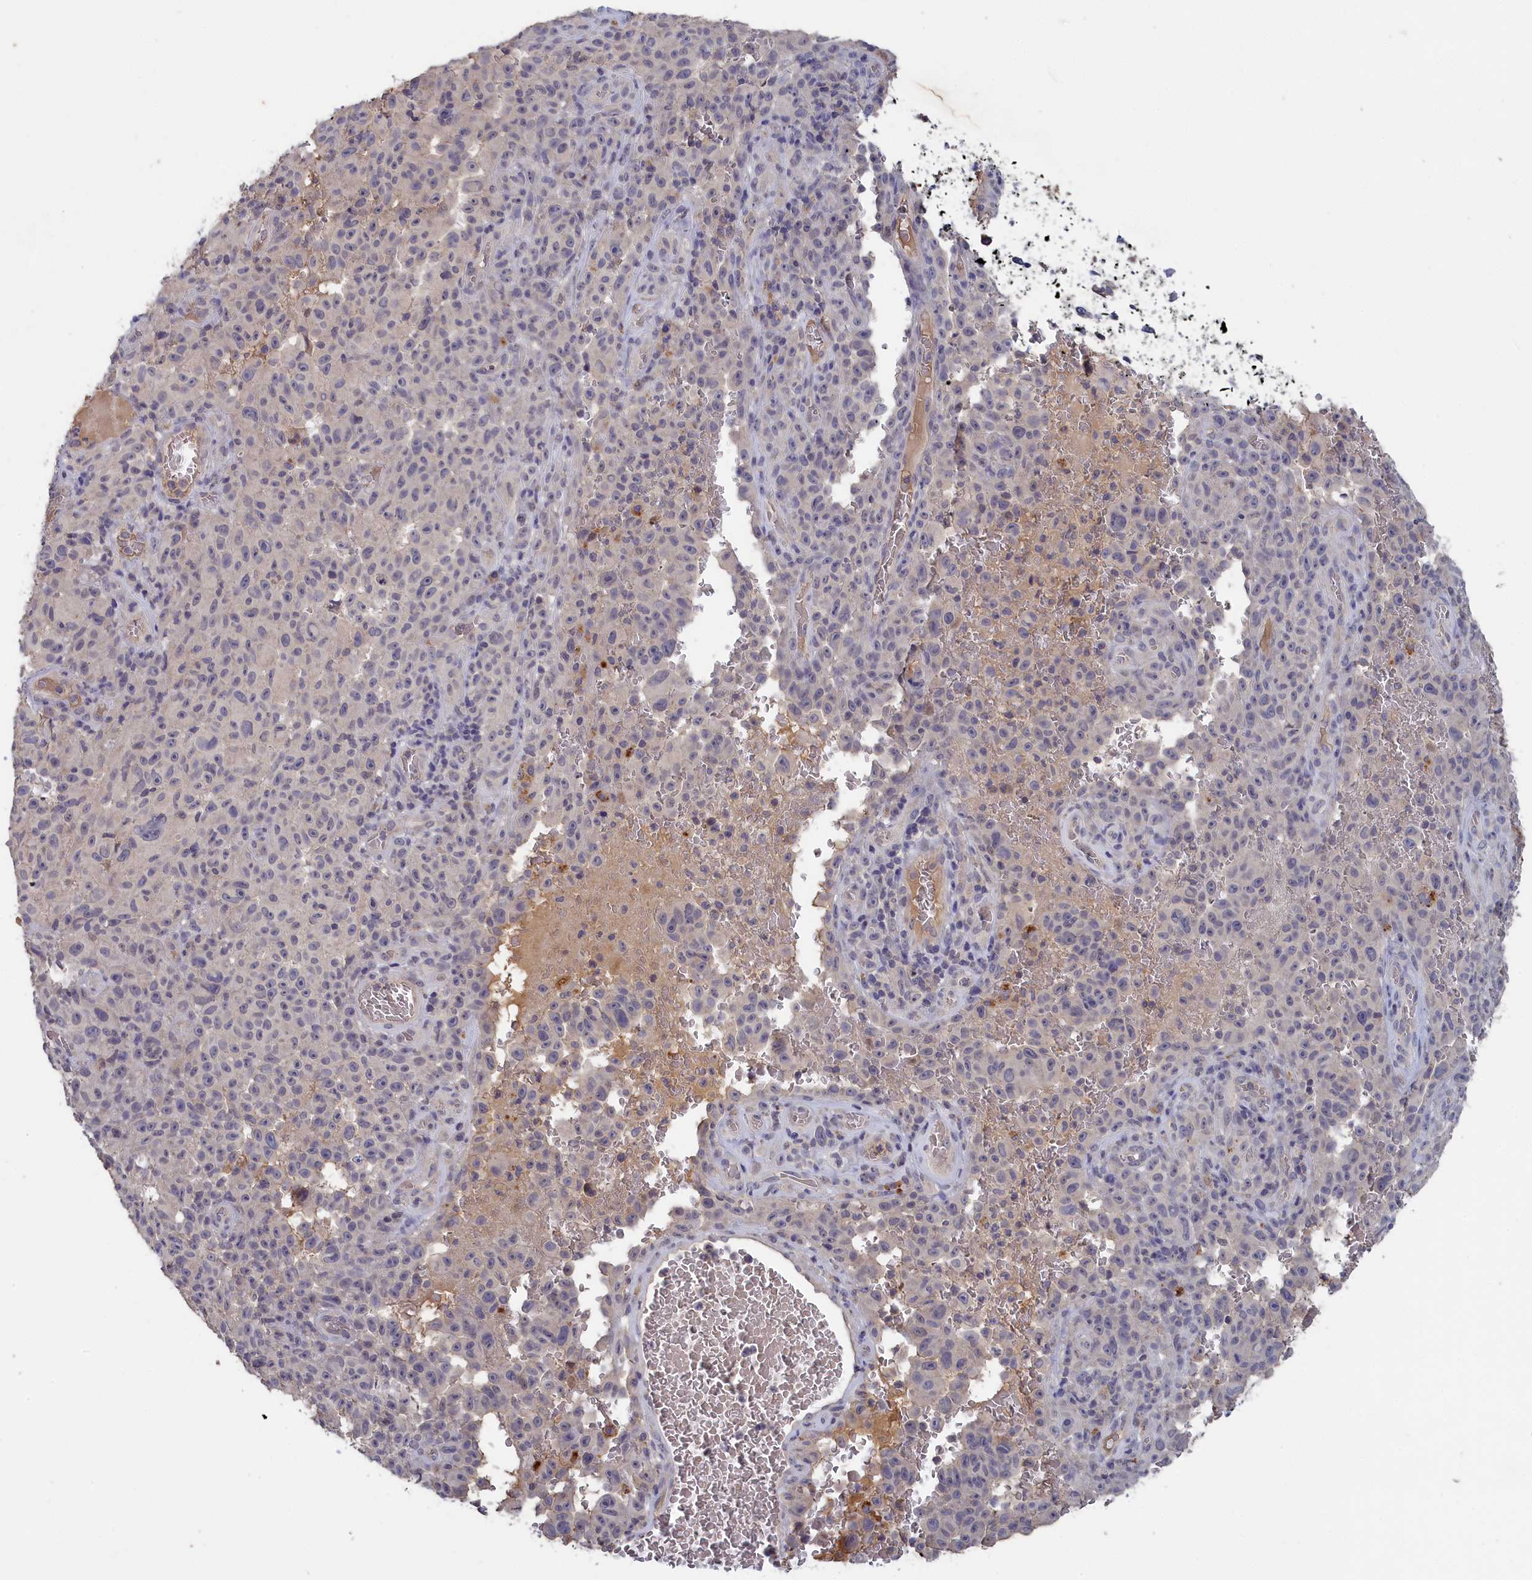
{"staining": {"intensity": "negative", "quantity": "none", "location": "none"}, "tissue": "melanoma", "cell_type": "Tumor cells", "image_type": "cancer", "snomed": [{"axis": "morphology", "description": "Malignant melanoma, NOS"}, {"axis": "topography", "description": "Skin"}], "caption": "The histopathology image shows no staining of tumor cells in melanoma. The staining is performed using DAB brown chromogen with nuclei counter-stained in using hematoxylin.", "gene": "CELF5", "patient": {"sex": "female", "age": 82}}